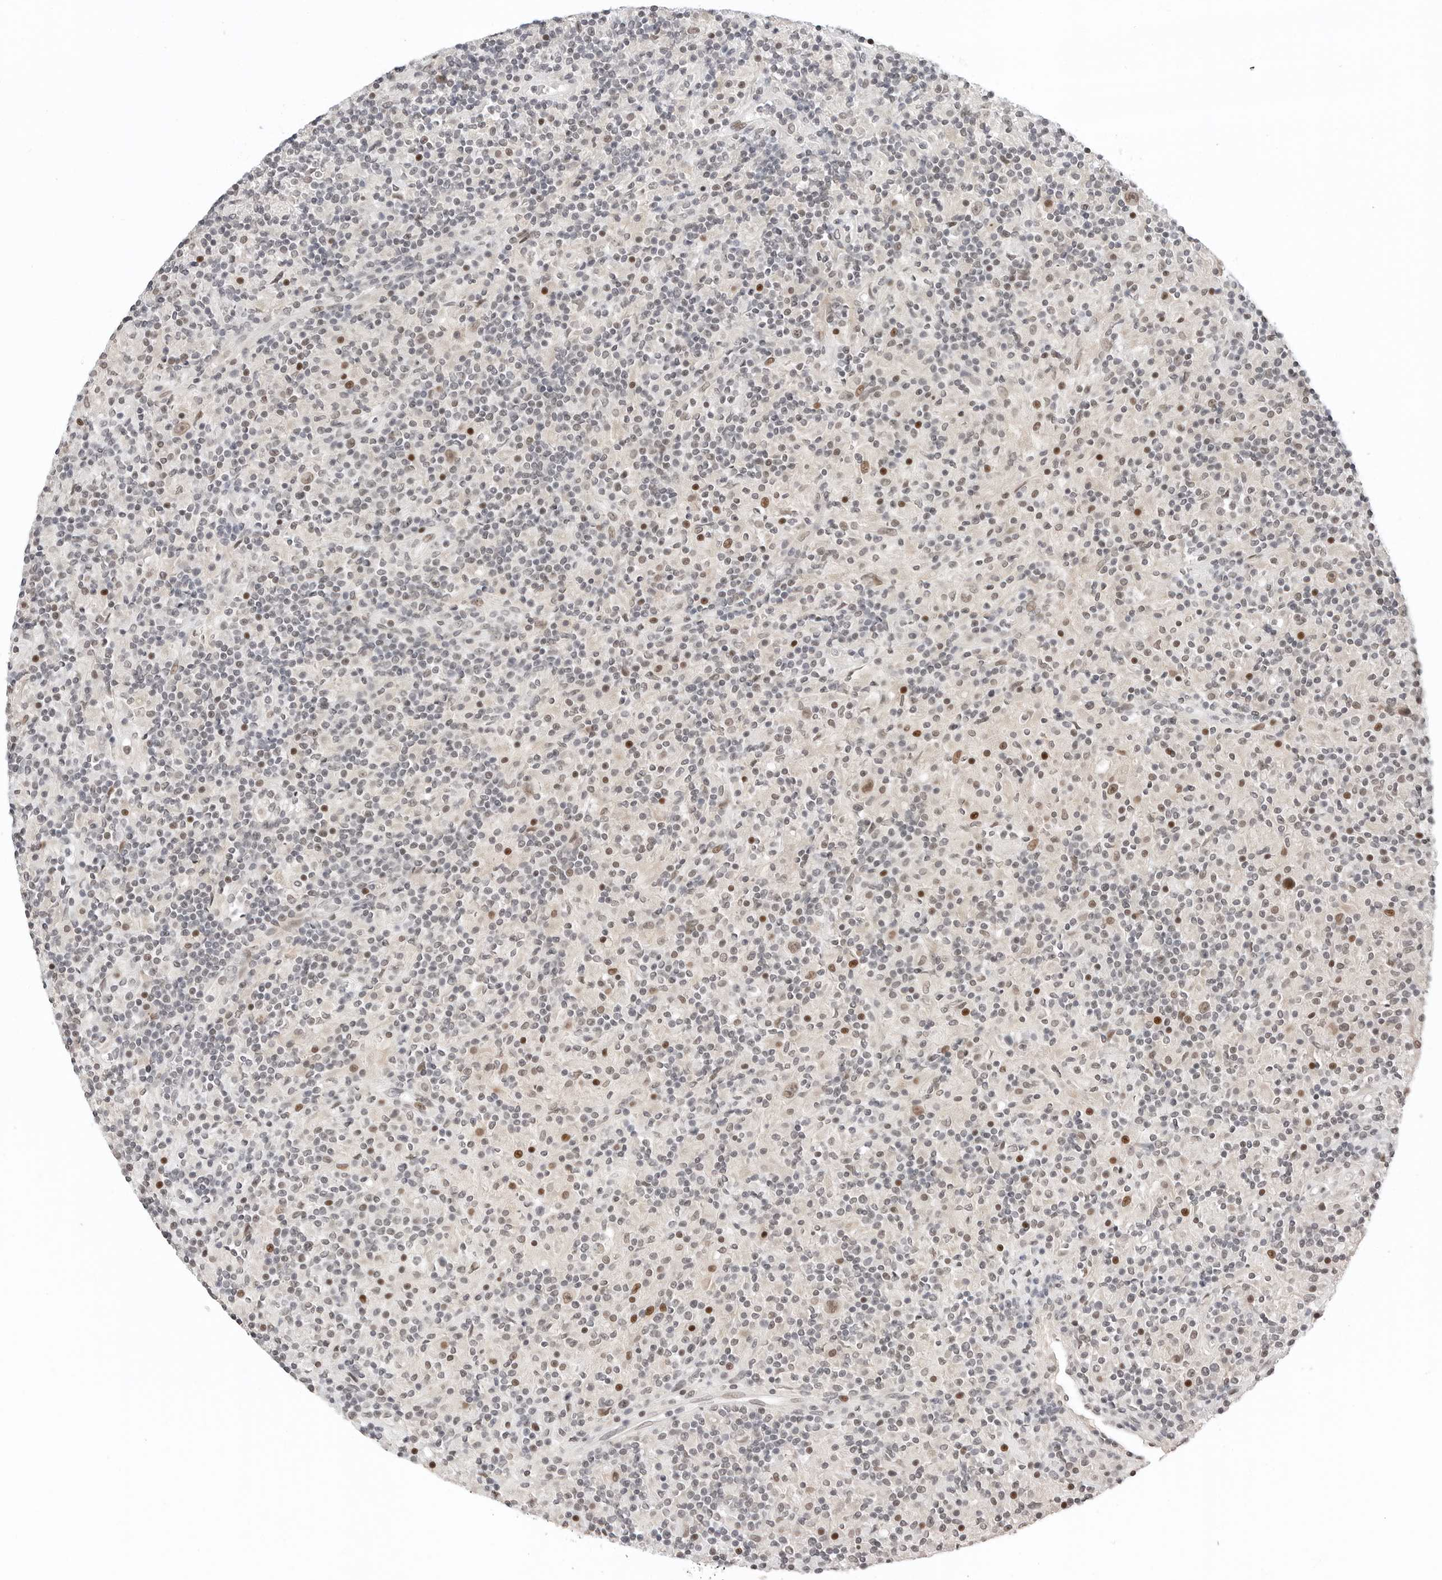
{"staining": {"intensity": "weak", "quantity": ">75%", "location": "nuclear"}, "tissue": "lymphoma", "cell_type": "Tumor cells", "image_type": "cancer", "snomed": [{"axis": "morphology", "description": "Hodgkin's disease, NOS"}, {"axis": "topography", "description": "Lymph node"}], "caption": "Protein analysis of lymphoma tissue reveals weak nuclear positivity in about >75% of tumor cells.", "gene": "TSEN2", "patient": {"sex": "male", "age": 70}}